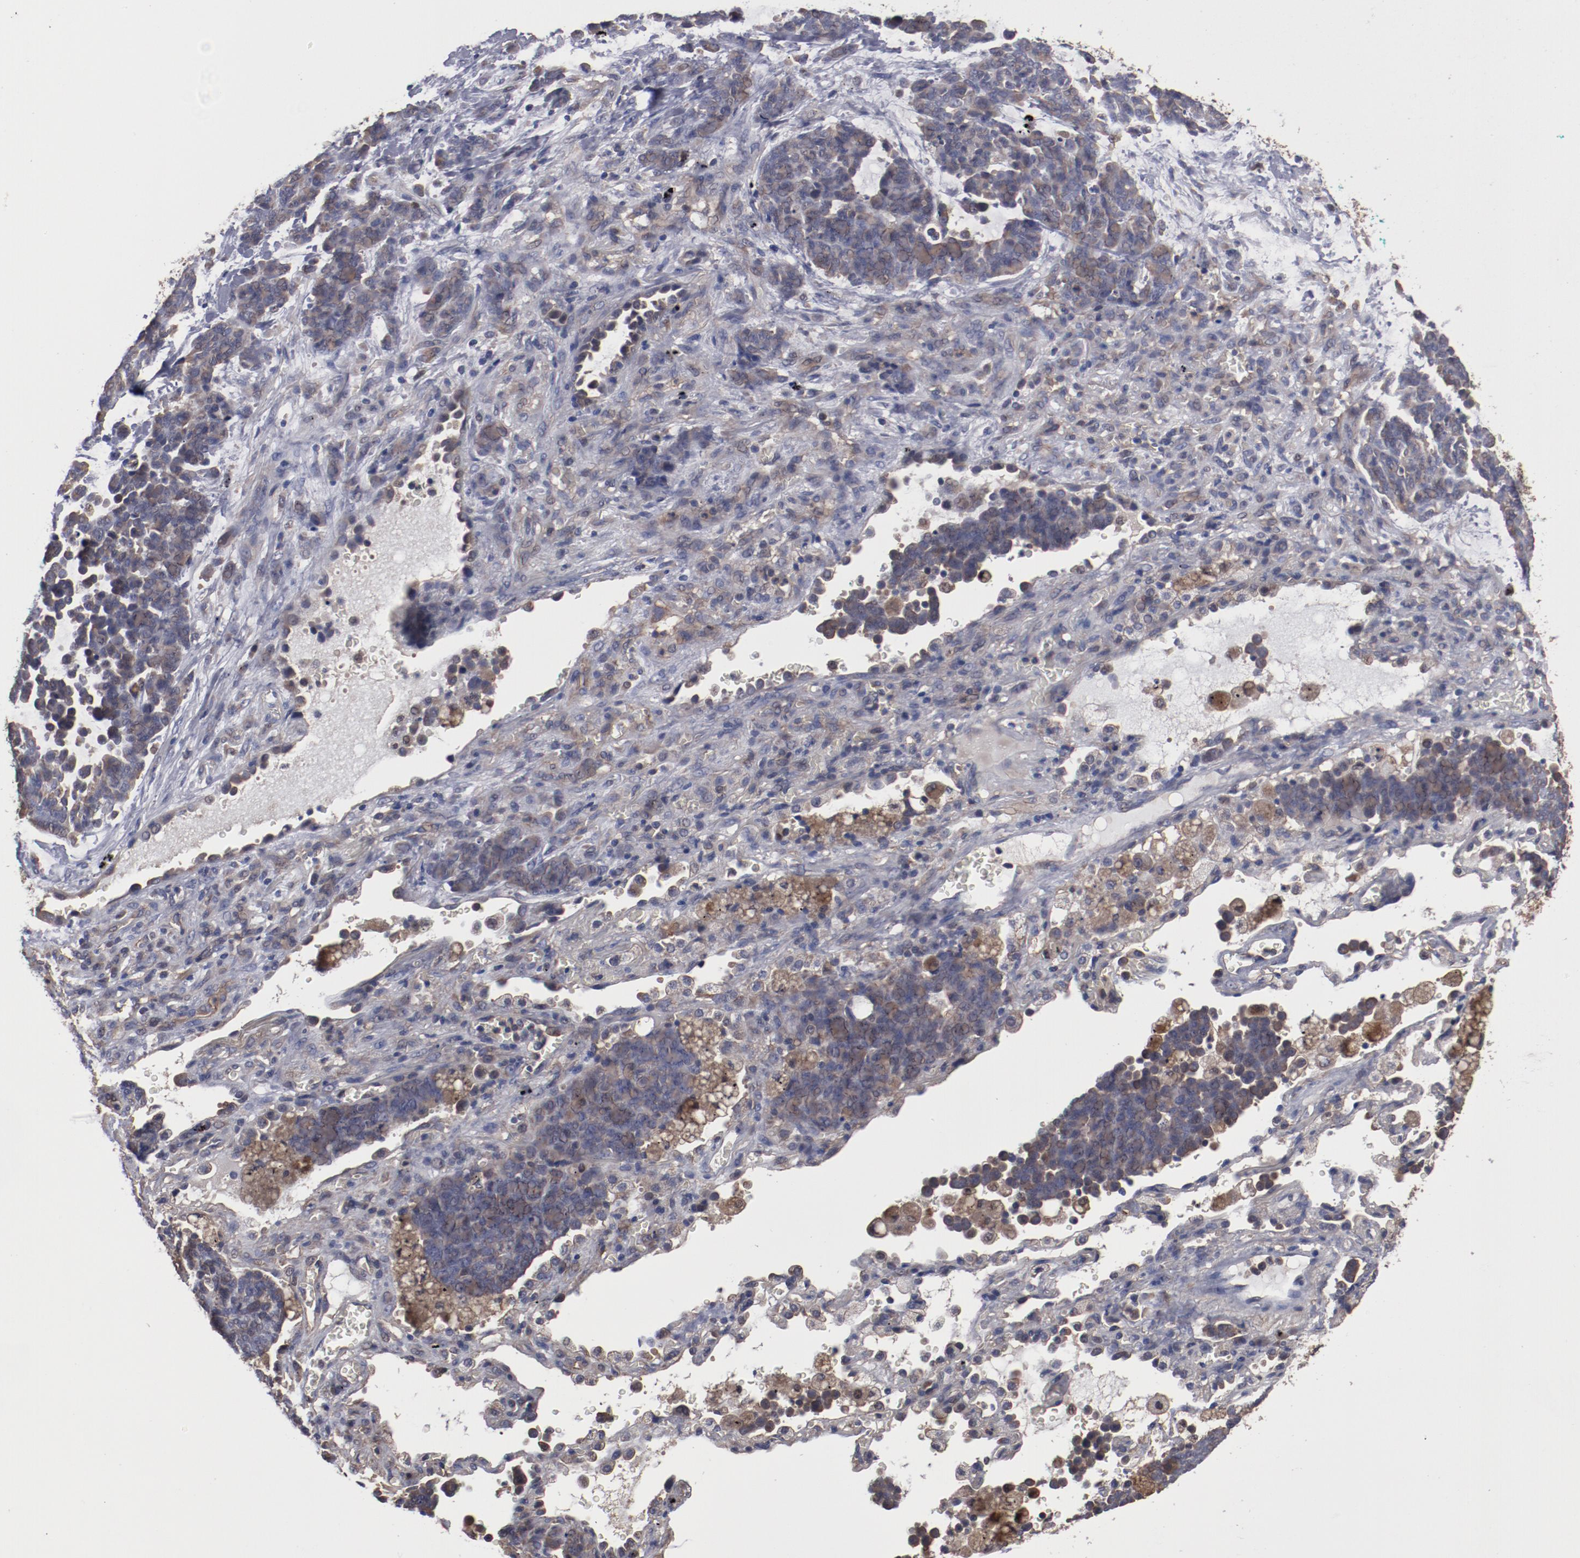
{"staining": {"intensity": "moderate", "quantity": "25%-75%", "location": "cytoplasmic/membranous"}, "tissue": "lung cancer", "cell_type": "Tumor cells", "image_type": "cancer", "snomed": [{"axis": "morphology", "description": "Neoplasm, malignant, NOS"}, {"axis": "topography", "description": "Lung"}], "caption": "Immunohistochemistry micrograph of human lung cancer (malignant neoplasm) stained for a protein (brown), which demonstrates medium levels of moderate cytoplasmic/membranous expression in approximately 25%-75% of tumor cells.", "gene": "DNAAF2", "patient": {"sex": "female", "age": 58}}